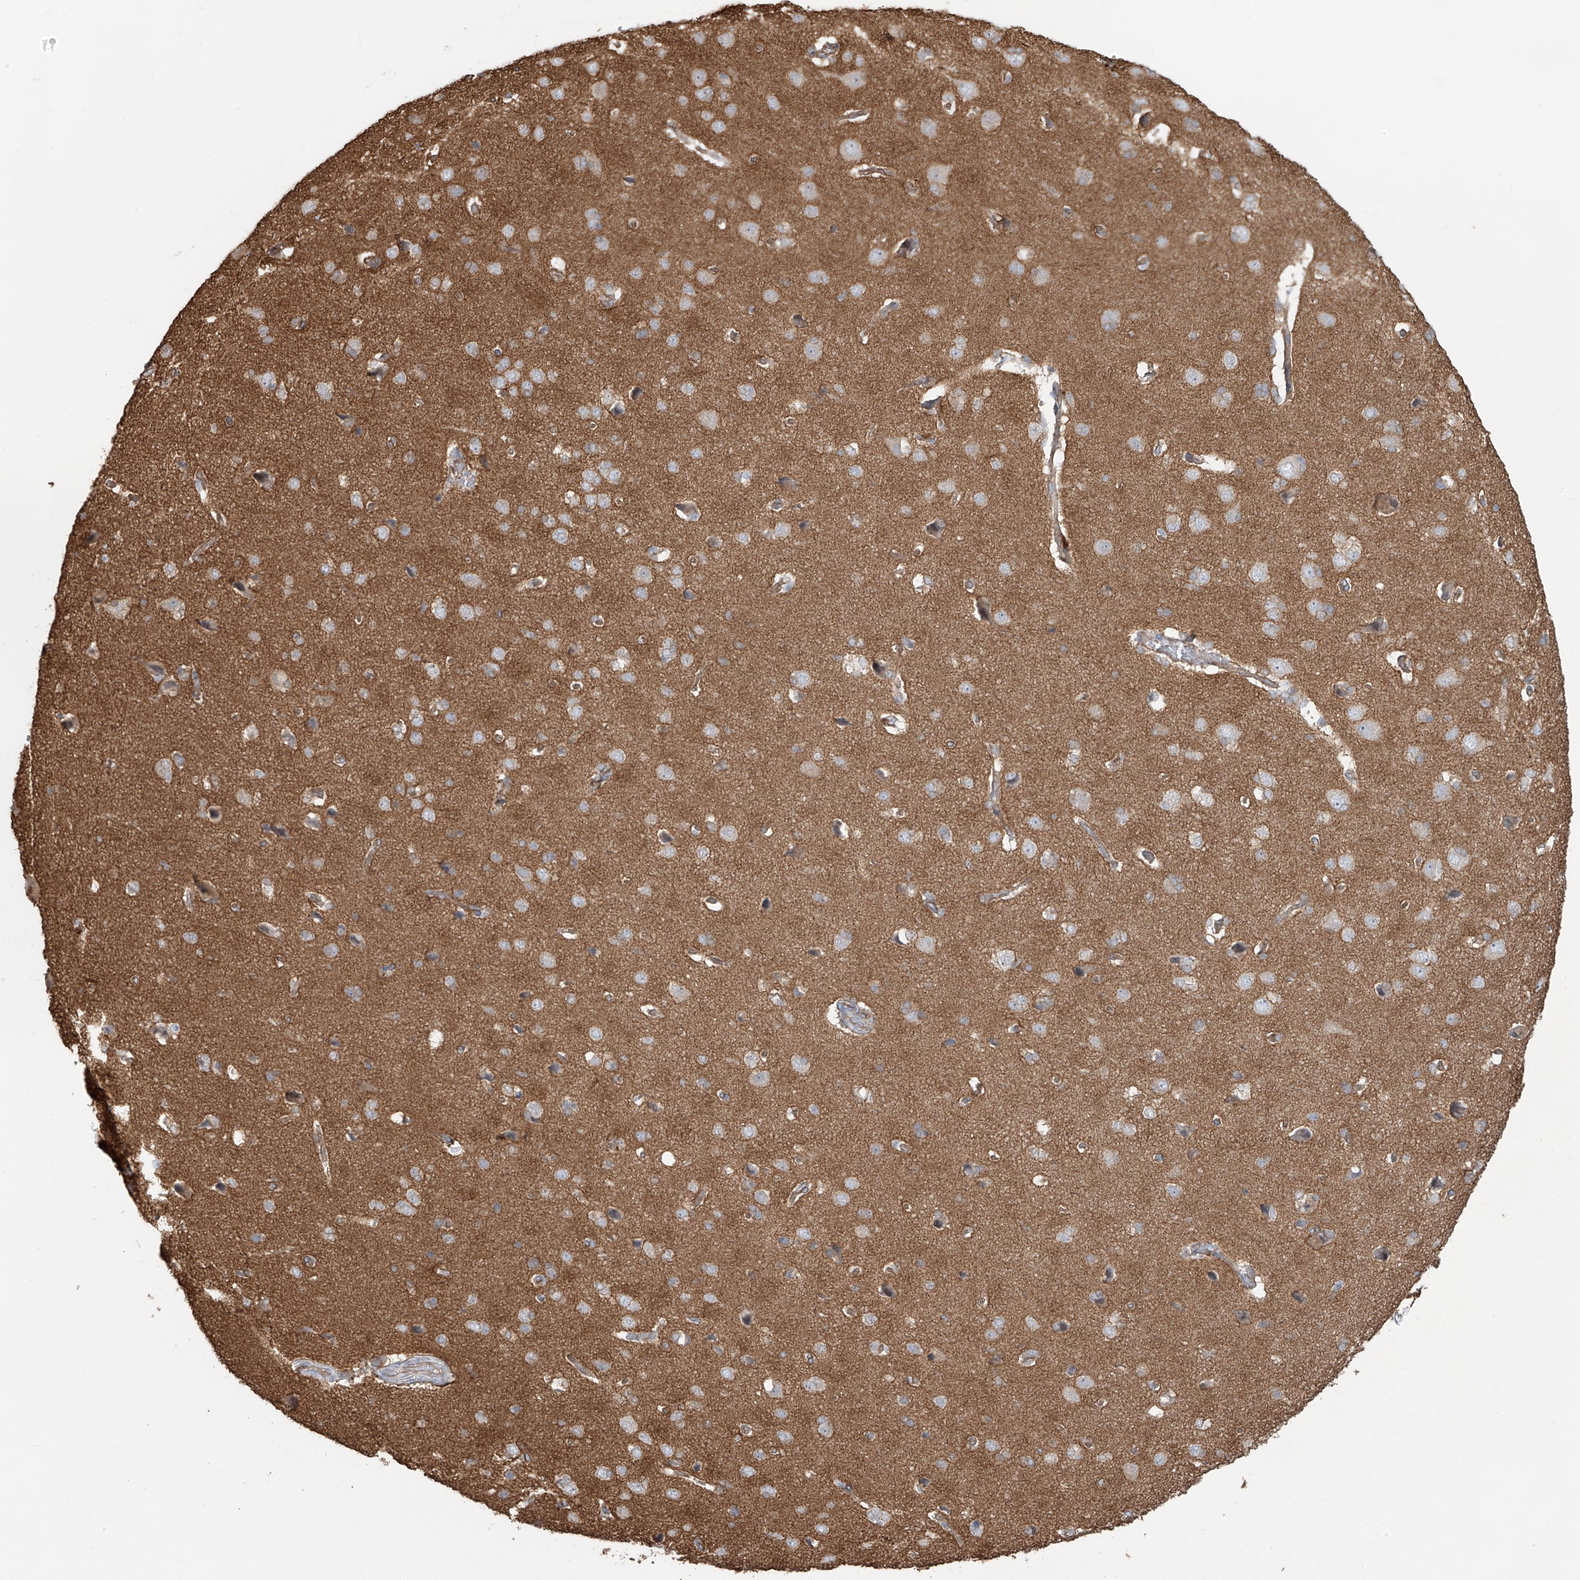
{"staining": {"intensity": "weak", "quantity": ">75%", "location": "cytoplasmic/membranous"}, "tissue": "cerebral cortex", "cell_type": "Endothelial cells", "image_type": "normal", "snomed": [{"axis": "morphology", "description": "Normal tissue, NOS"}, {"axis": "topography", "description": "Cerebral cortex"}], "caption": "This is a photomicrograph of immunohistochemistry staining of normal cerebral cortex, which shows weak expression in the cytoplasmic/membranous of endothelial cells.", "gene": "TUBE1", "patient": {"sex": "male", "age": 62}}